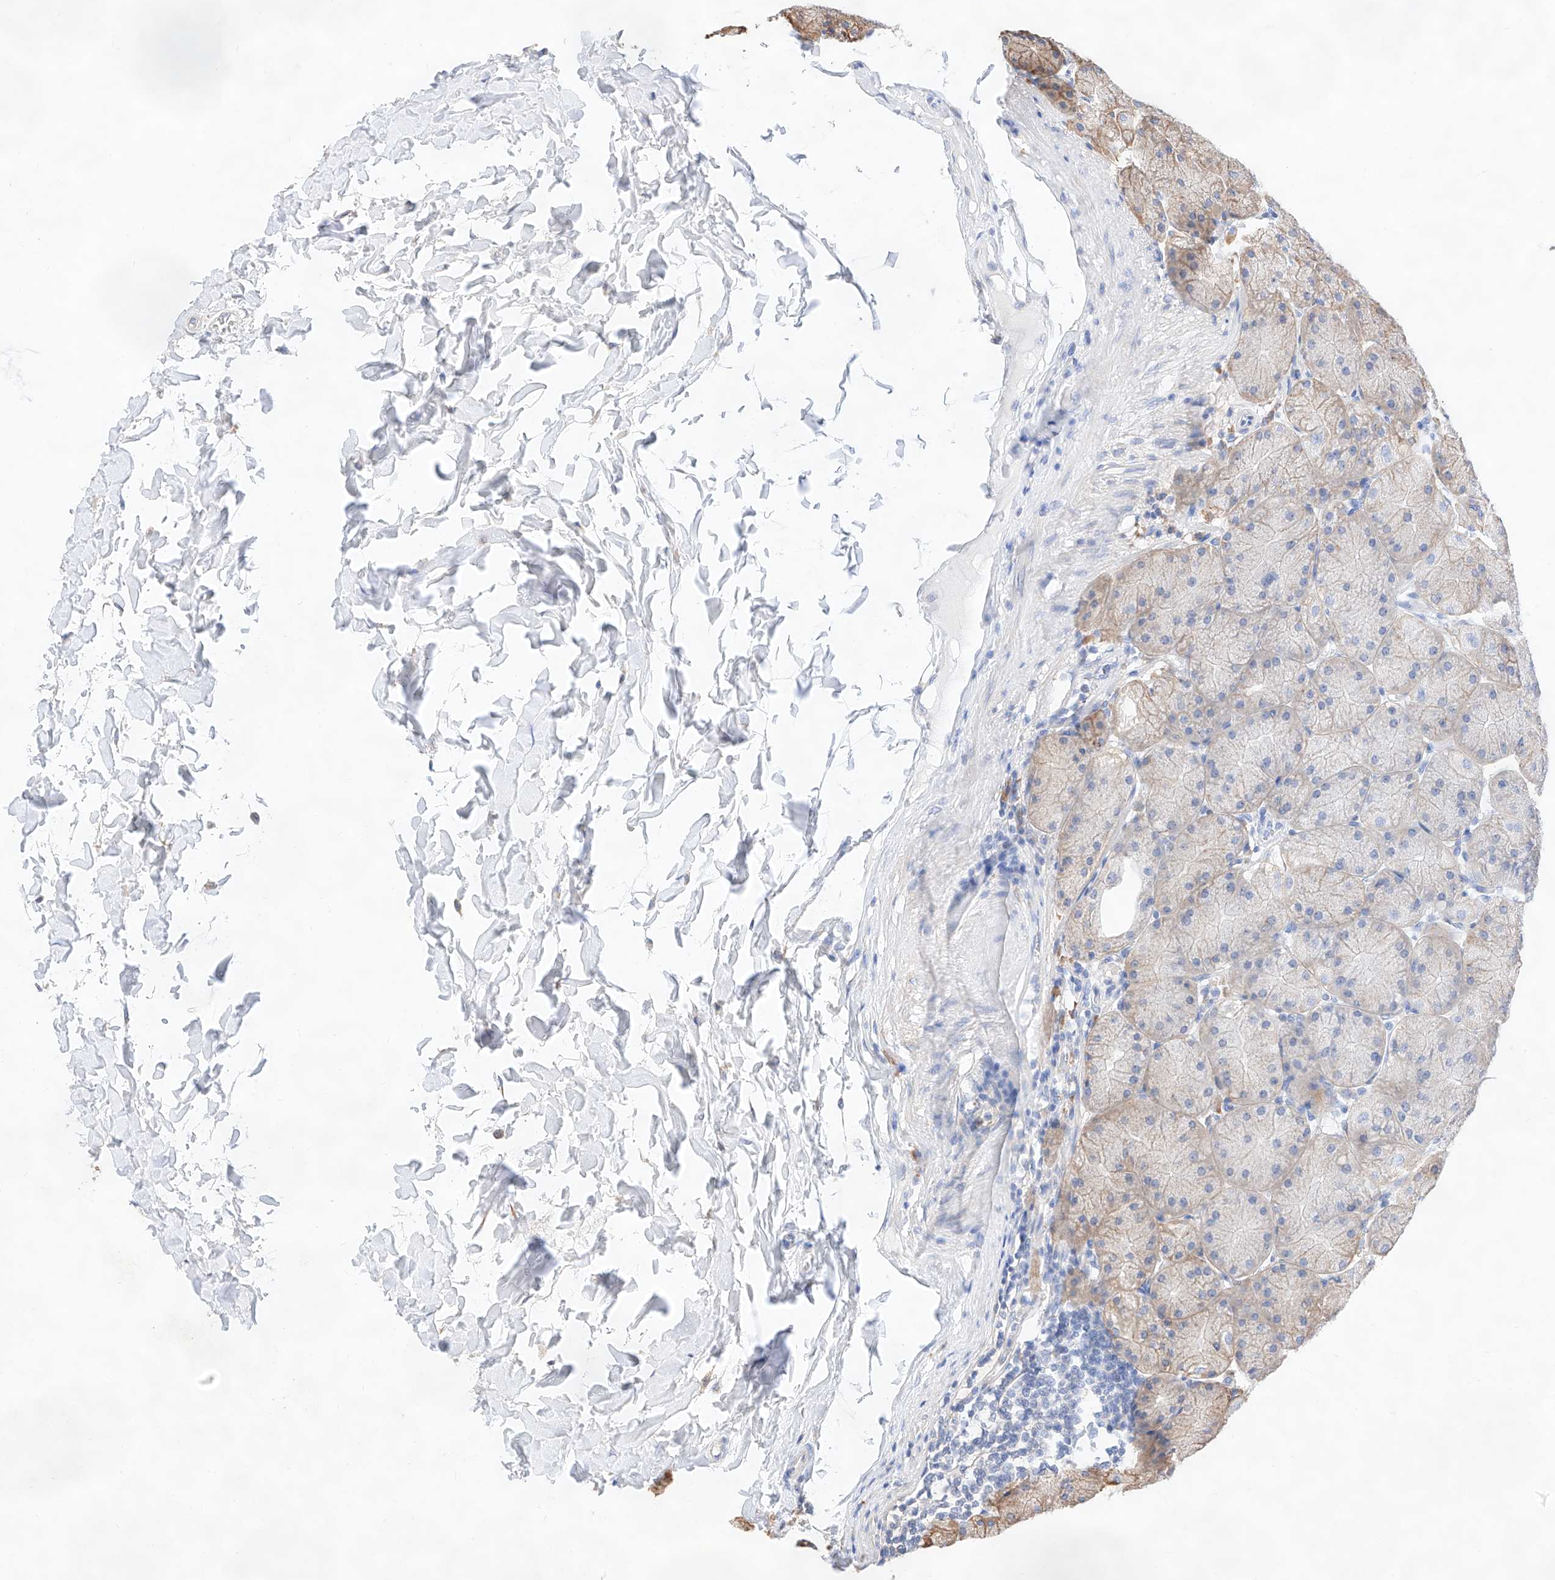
{"staining": {"intensity": "weak", "quantity": "<25%", "location": "cytoplasmic/membranous"}, "tissue": "stomach", "cell_type": "Glandular cells", "image_type": "normal", "snomed": [{"axis": "morphology", "description": "Normal tissue, NOS"}, {"axis": "topography", "description": "Stomach, upper"}], "caption": "Immunohistochemistry image of benign stomach: human stomach stained with DAB (3,3'-diaminobenzidine) reveals no significant protein staining in glandular cells. (DAB immunohistochemistry (IHC) with hematoxylin counter stain).", "gene": "ATP9B", "patient": {"sex": "female", "age": 56}}